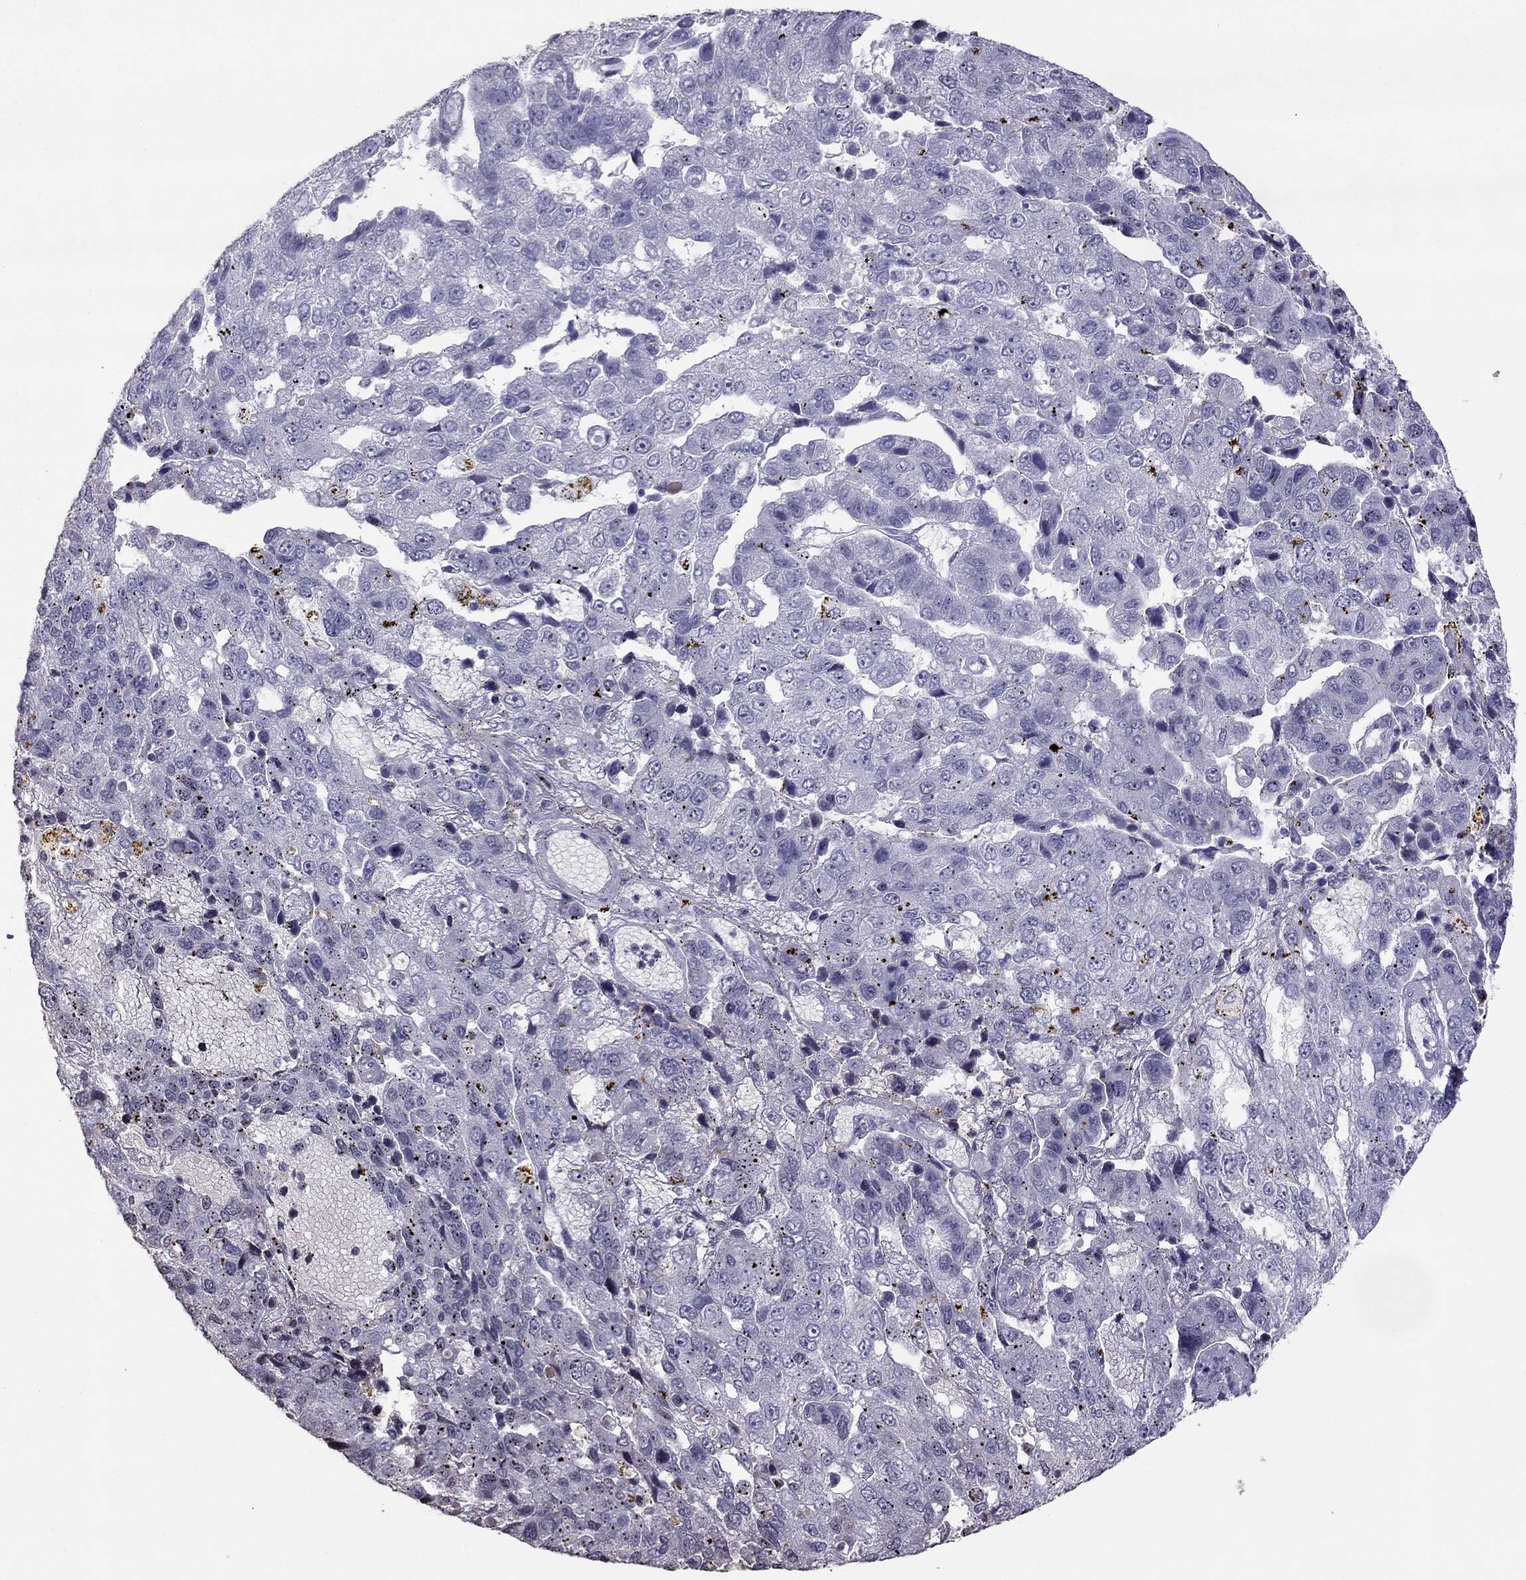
{"staining": {"intensity": "negative", "quantity": "none", "location": "none"}, "tissue": "pancreatic cancer", "cell_type": "Tumor cells", "image_type": "cancer", "snomed": [{"axis": "morphology", "description": "Adenocarcinoma, NOS"}, {"axis": "topography", "description": "Pancreas"}], "caption": "This is a photomicrograph of immunohistochemistry (IHC) staining of adenocarcinoma (pancreatic), which shows no staining in tumor cells.", "gene": "TSHB", "patient": {"sex": "female", "age": 61}}